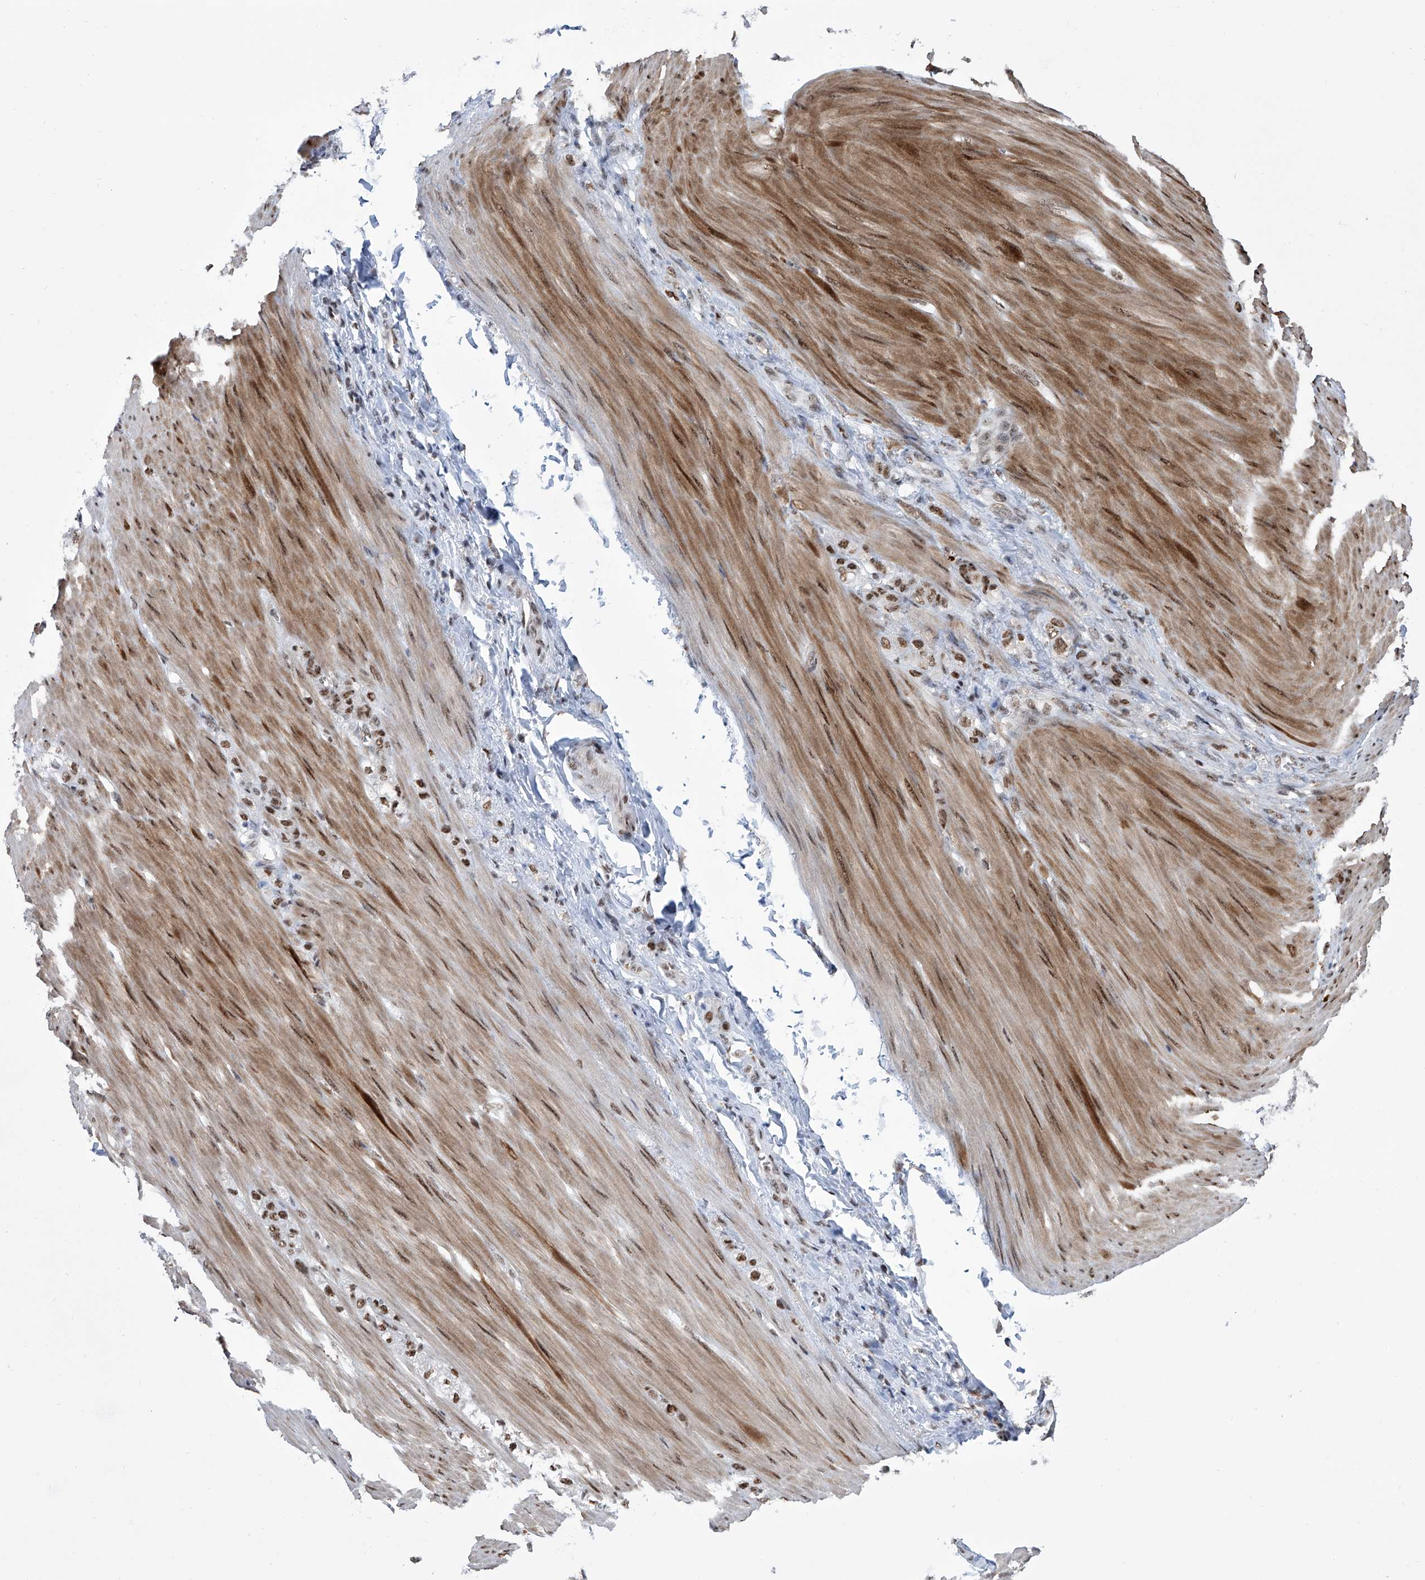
{"staining": {"intensity": "moderate", "quantity": ">75%", "location": "nuclear"}, "tissue": "stomach cancer", "cell_type": "Tumor cells", "image_type": "cancer", "snomed": [{"axis": "morphology", "description": "Normal tissue, NOS"}, {"axis": "morphology", "description": "Adenocarcinoma, NOS"}, {"axis": "topography", "description": "Stomach"}], "caption": "Immunohistochemistry of stomach adenocarcinoma shows medium levels of moderate nuclear positivity in about >75% of tumor cells.", "gene": "FBXL4", "patient": {"sex": "male", "age": 82}}